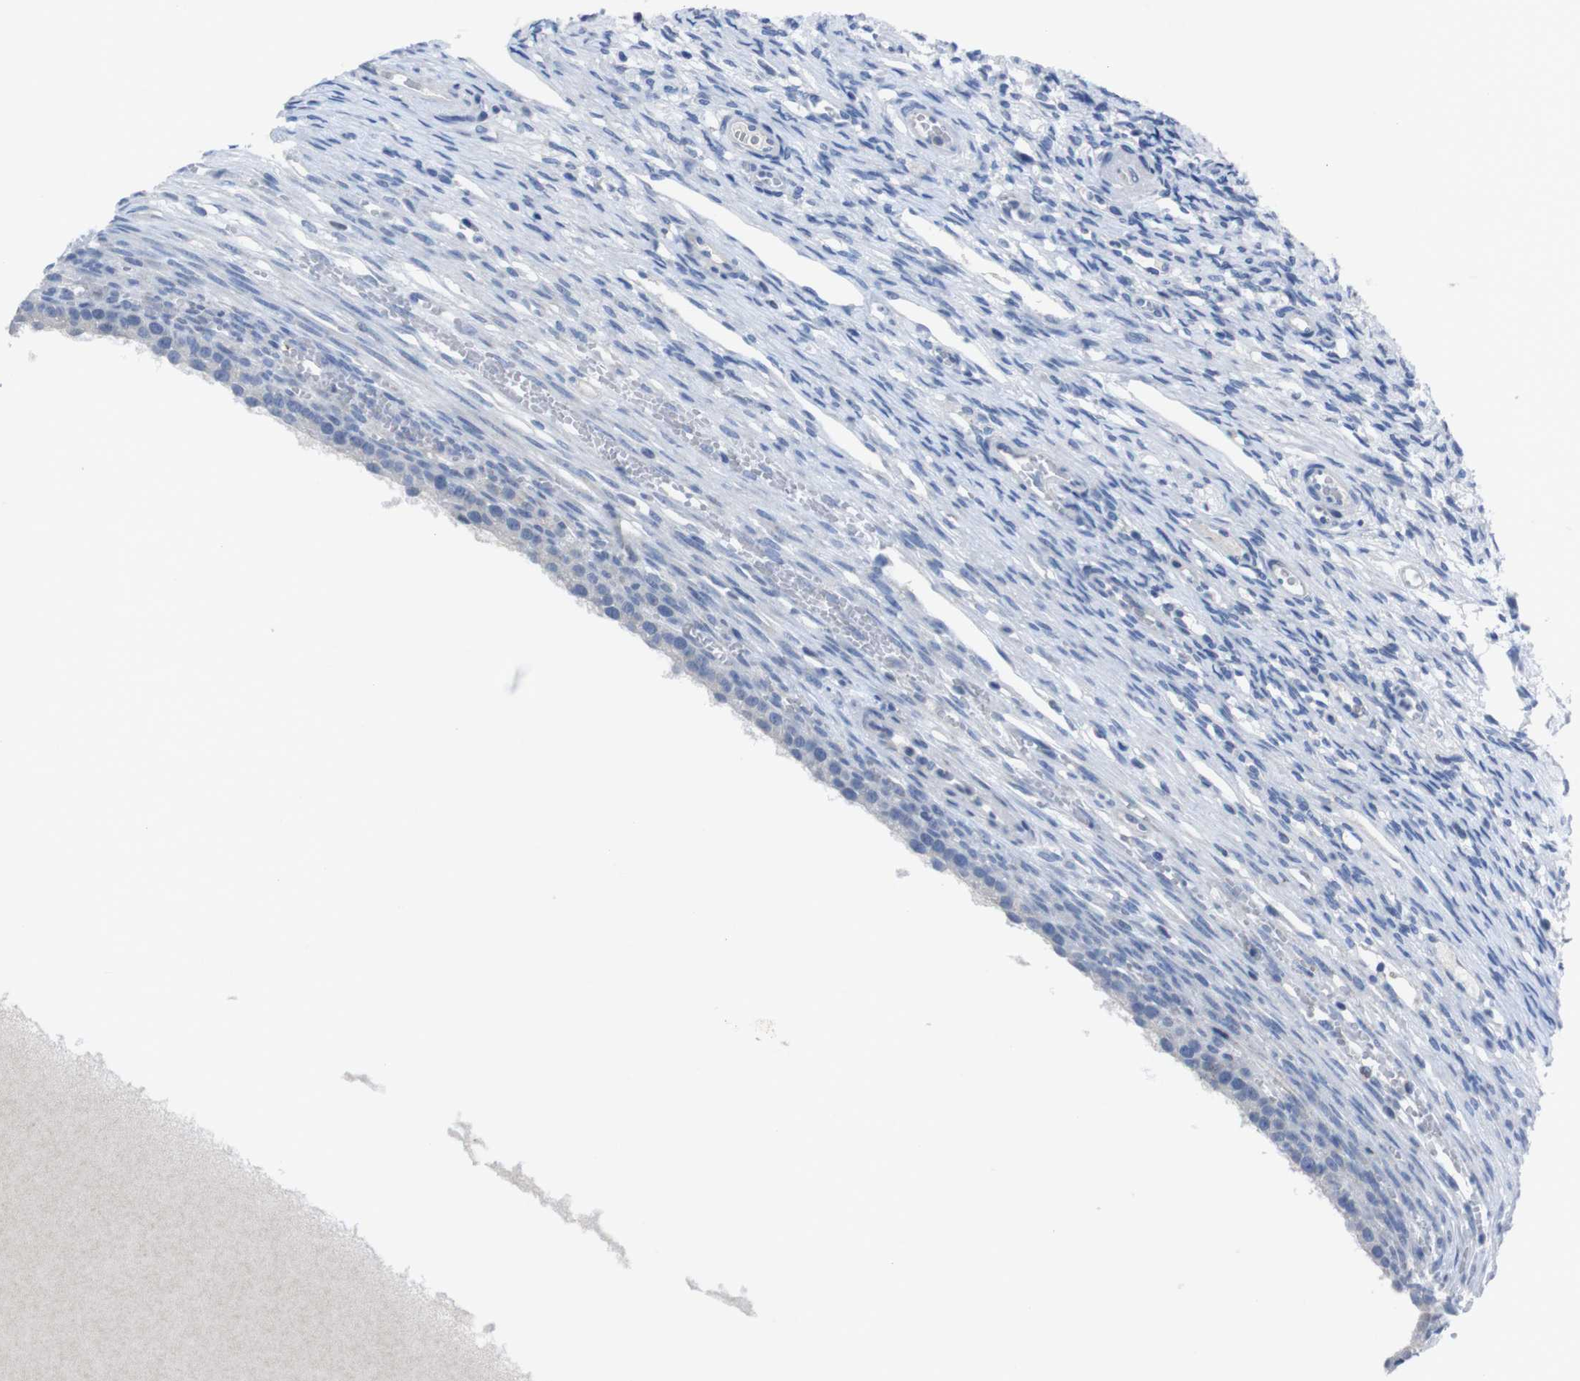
{"staining": {"intensity": "negative", "quantity": "none", "location": "none"}, "tissue": "ovary", "cell_type": "Ovarian stroma cells", "image_type": "normal", "snomed": [{"axis": "morphology", "description": "Normal tissue, NOS"}, {"axis": "topography", "description": "Ovary"}], "caption": "Ovarian stroma cells show no significant protein expression in benign ovary. (DAB immunohistochemistry, high magnification).", "gene": "IRF4", "patient": {"sex": "female", "age": 33}}